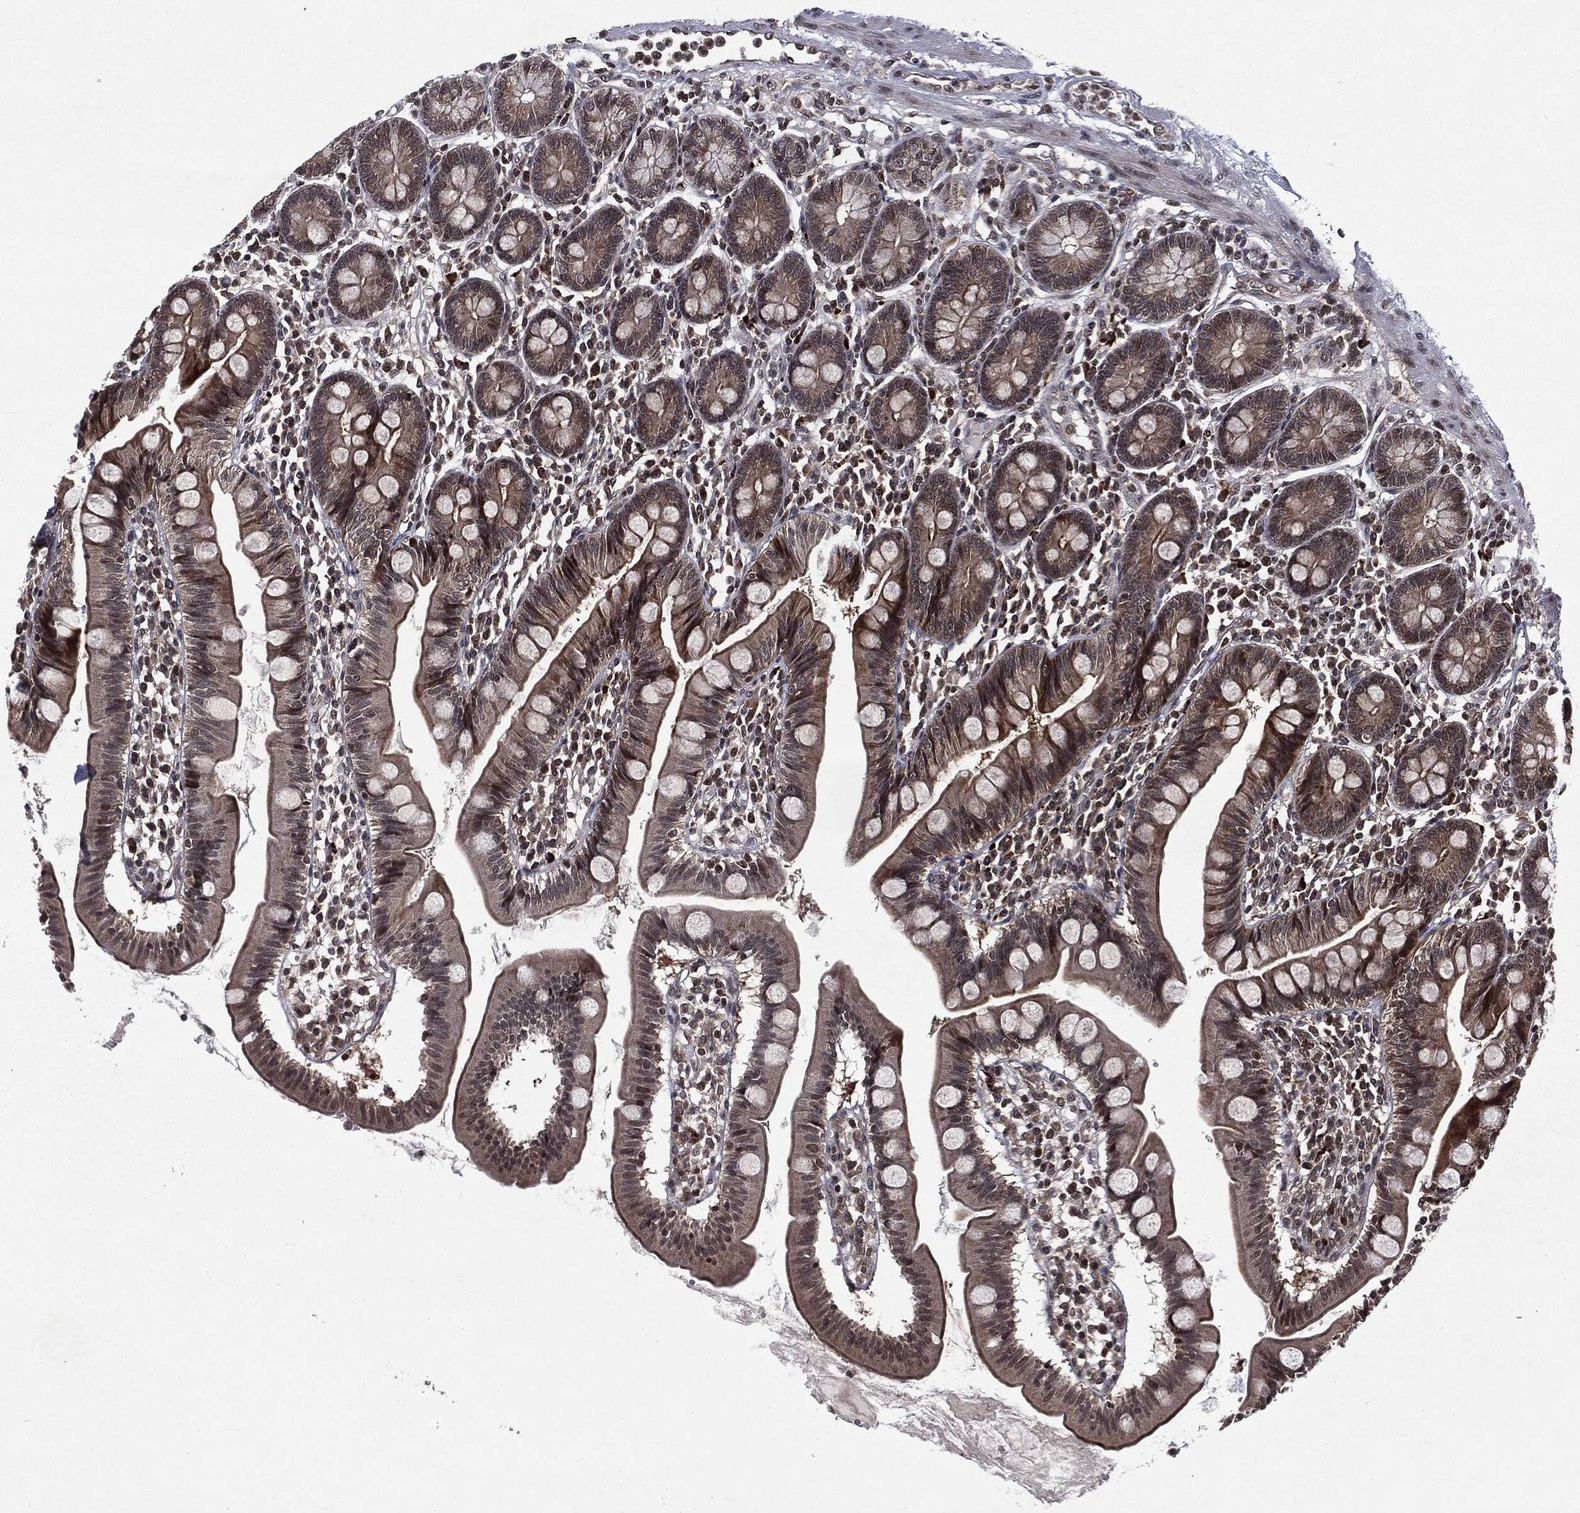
{"staining": {"intensity": "strong", "quantity": "25%-75%", "location": "cytoplasmic/membranous"}, "tissue": "small intestine", "cell_type": "Glandular cells", "image_type": "normal", "snomed": [{"axis": "morphology", "description": "Normal tissue, NOS"}, {"axis": "topography", "description": "Small intestine"}], "caption": "Small intestine stained for a protein exhibits strong cytoplasmic/membranous positivity in glandular cells.", "gene": "STAU2", "patient": {"sex": "male", "age": 88}}